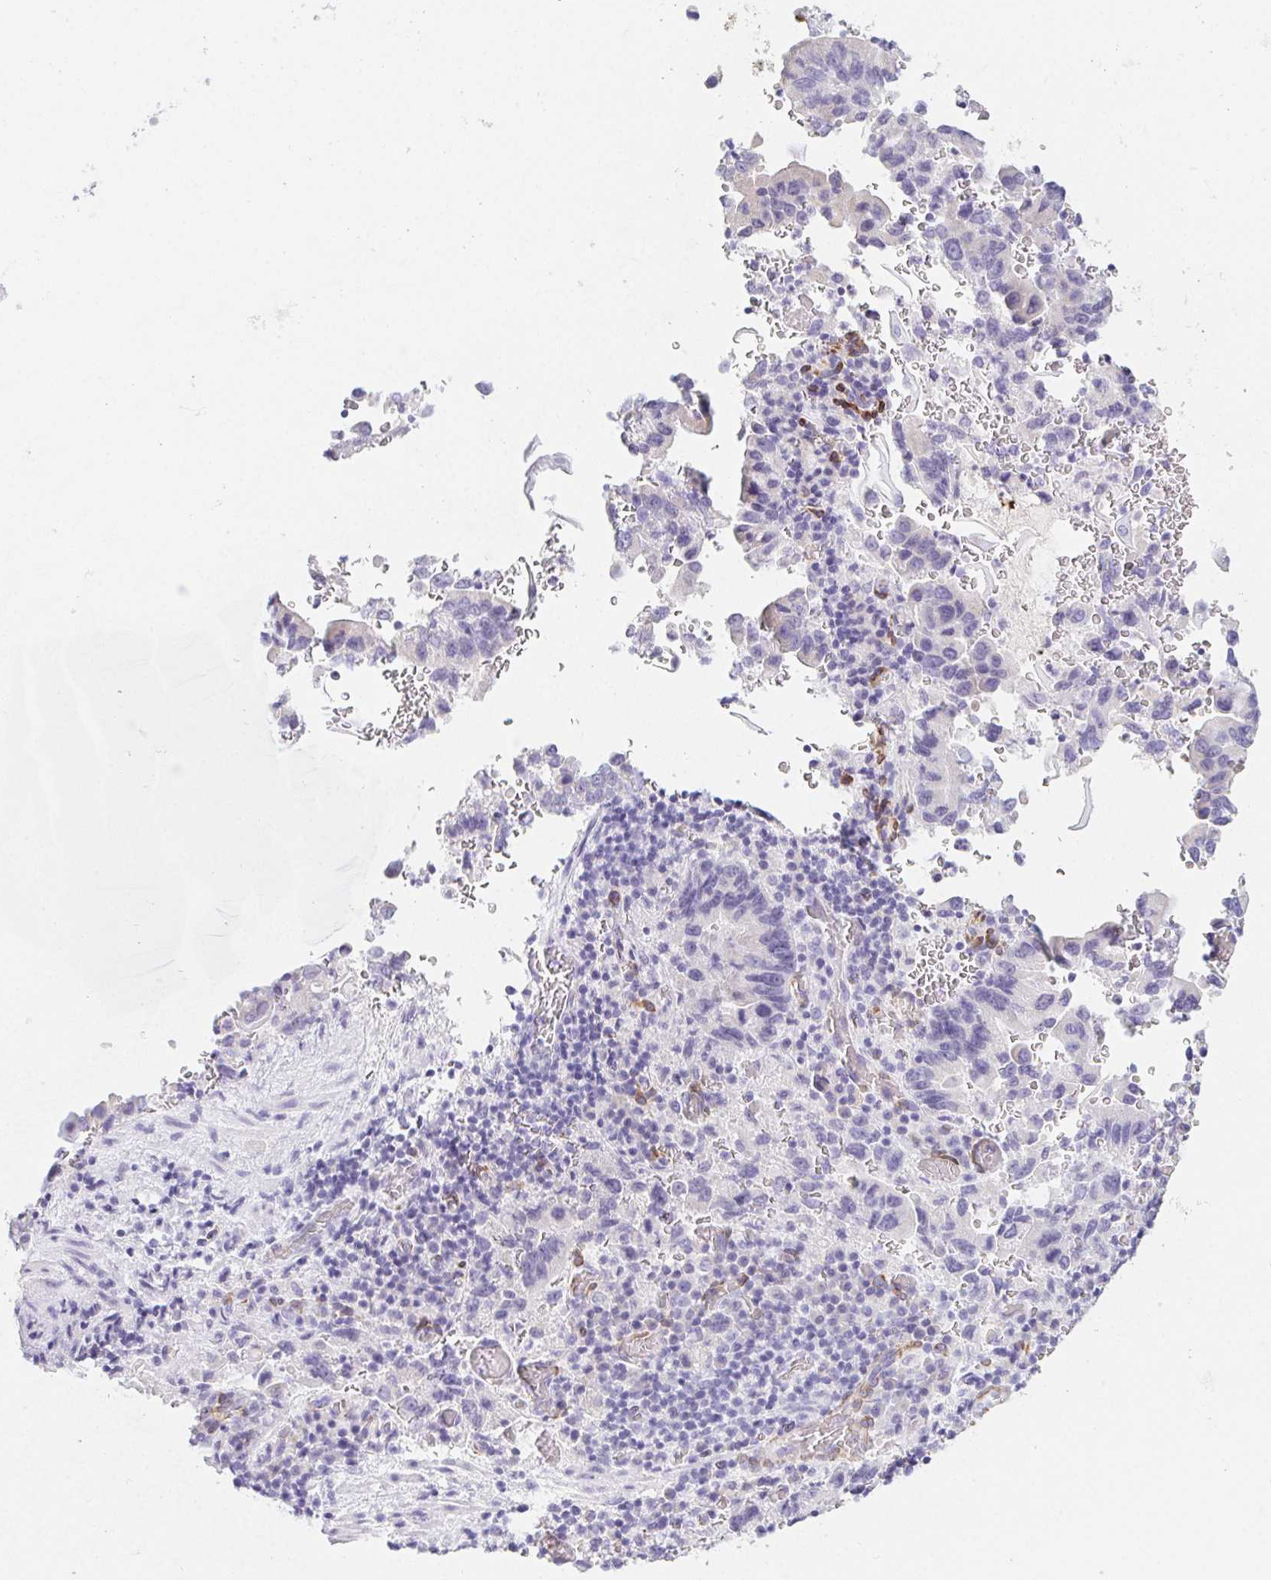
{"staining": {"intensity": "negative", "quantity": "none", "location": "none"}, "tissue": "stomach cancer", "cell_type": "Tumor cells", "image_type": "cancer", "snomed": [{"axis": "morphology", "description": "Adenocarcinoma, NOS"}, {"axis": "topography", "description": "Stomach, upper"}], "caption": "IHC histopathology image of neoplastic tissue: human adenocarcinoma (stomach) stained with DAB (3,3'-diaminobenzidine) displays no significant protein positivity in tumor cells.", "gene": "HRC", "patient": {"sex": "male", "age": 74}}